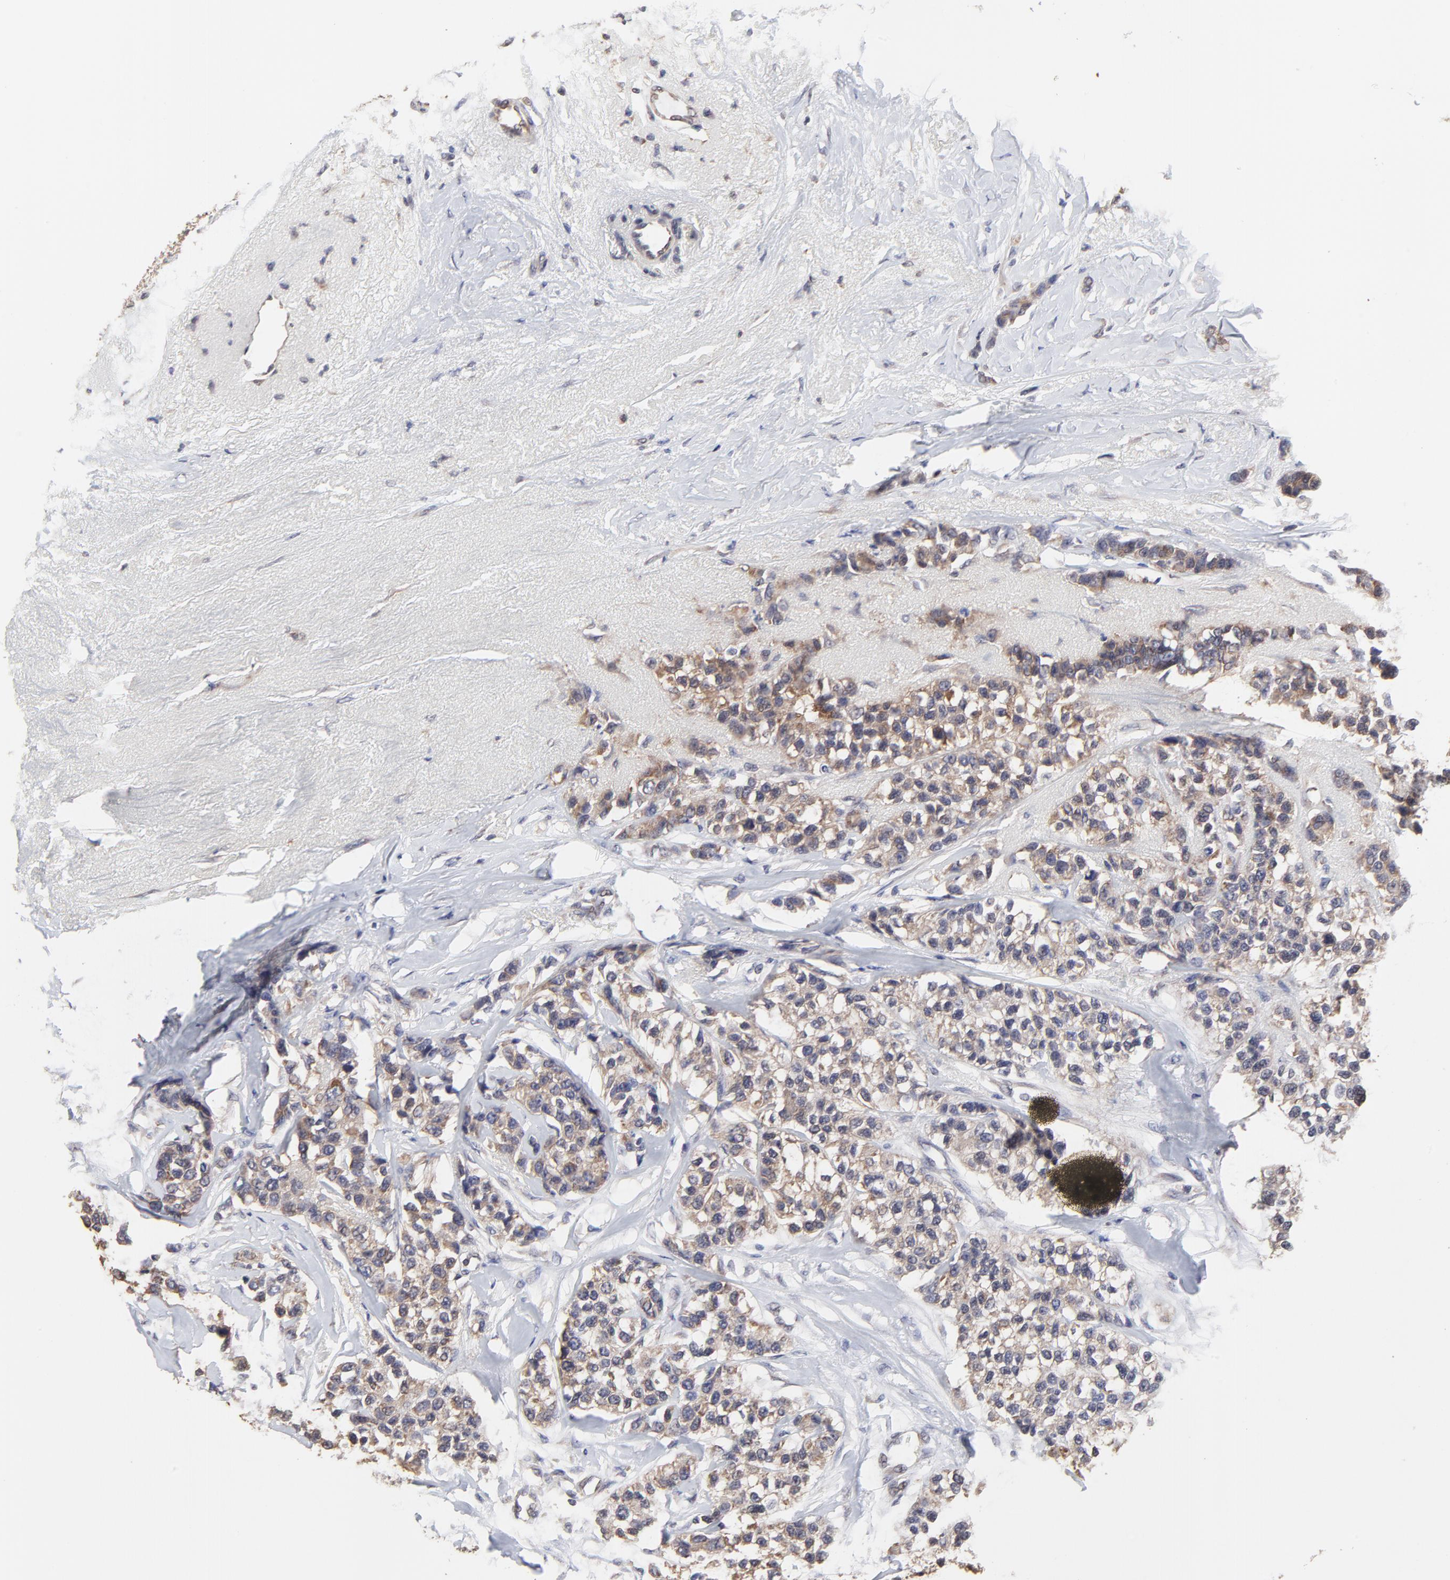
{"staining": {"intensity": "weak", "quantity": "25%-75%", "location": "cytoplasmic/membranous"}, "tissue": "breast cancer", "cell_type": "Tumor cells", "image_type": "cancer", "snomed": [{"axis": "morphology", "description": "Duct carcinoma"}, {"axis": "topography", "description": "Breast"}], "caption": "Protein expression by immunohistochemistry (IHC) displays weak cytoplasmic/membranous positivity in approximately 25%-75% of tumor cells in breast intraductal carcinoma.", "gene": "CCT2", "patient": {"sex": "female", "age": 51}}